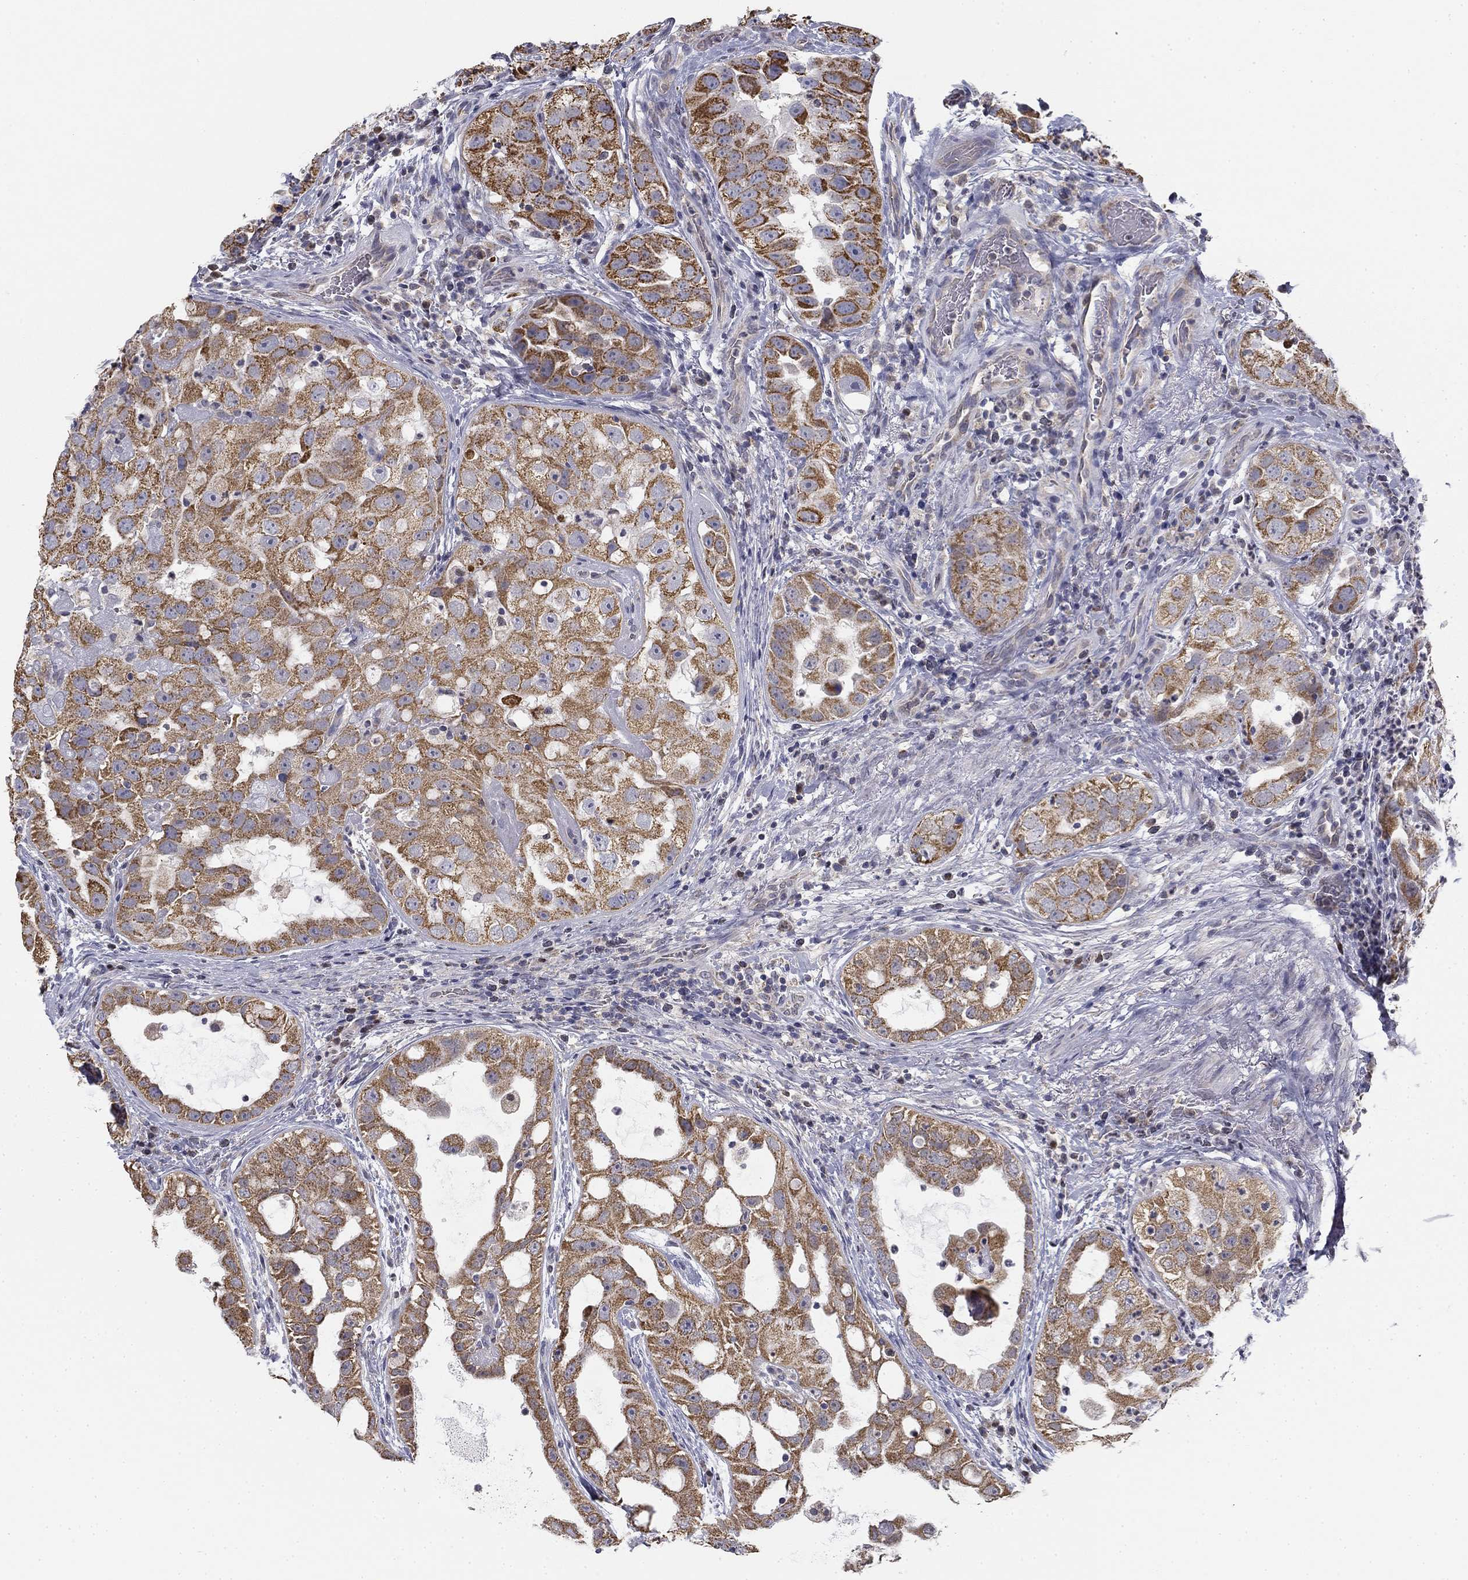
{"staining": {"intensity": "moderate", "quantity": ">75%", "location": "cytoplasmic/membranous"}, "tissue": "urothelial cancer", "cell_type": "Tumor cells", "image_type": "cancer", "snomed": [{"axis": "morphology", "description": "Urothelial carcinoma, High grade"}, {"axis": "topography", "description": "Urinary bladder"}], "caption": "A brown stain labels moderate cytoplasmic/membranous positivity of a protein in urothelial carcinoma (high-grade) tumor cells.", "gene": "SLC2A9", "patient": {"sex": "female", "age": 41}}